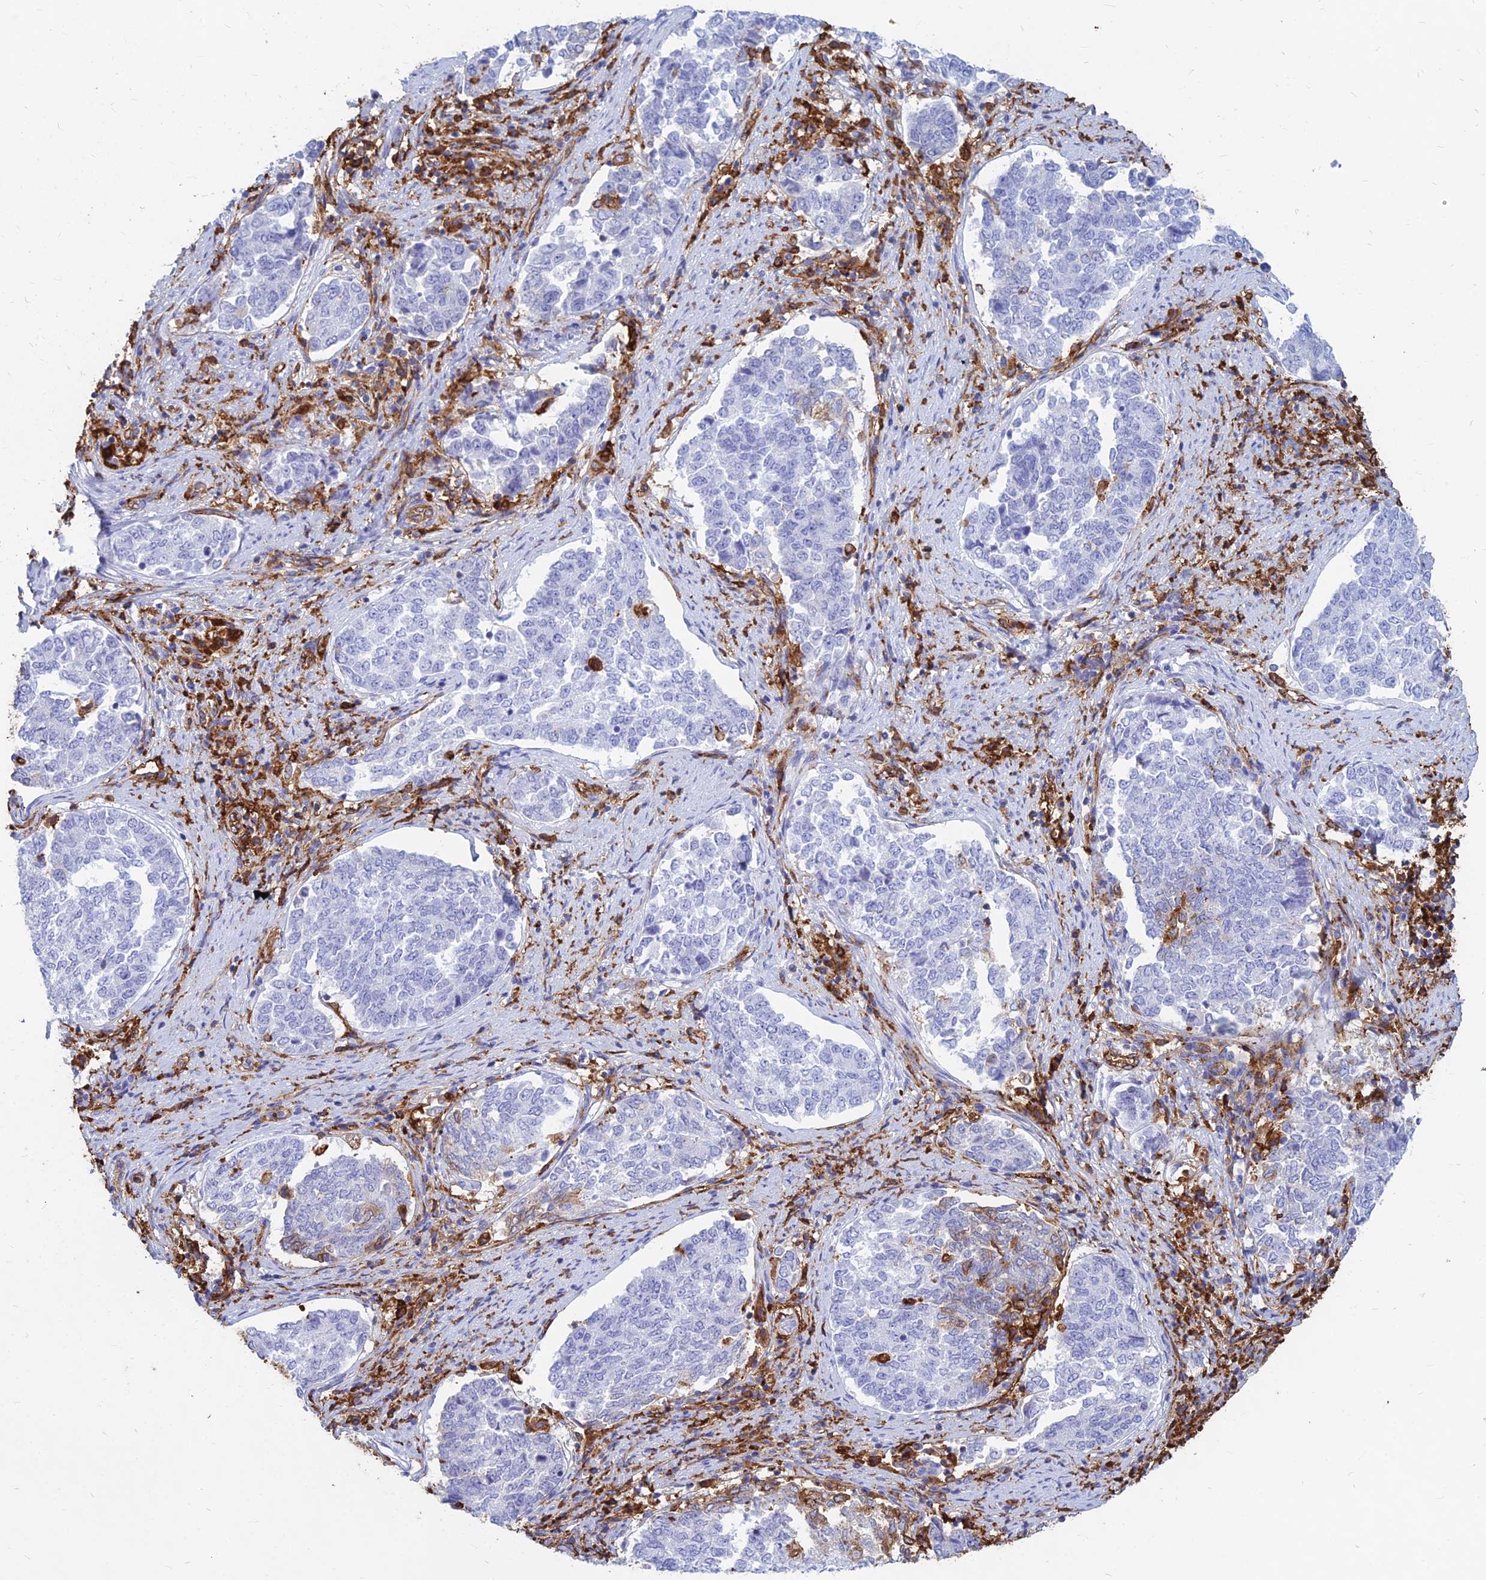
{"staining": {"intensity": "negative", "quantity": "none", "location": "none"}, "tissue": "endometrial cancer", "cell_type": "Tumor cells", "image_type": "cancer", "snomed": [{"axis": "morphology", "description": "Adenocarcinoma, NOS"}, {"axis": "topography", "description": "Endometrium"}], "caption": "Immunohistochemical staining of human endometrial cancer reveals no significant expression in tumor cells.", "gene": "HLA-DRB1", "patient": {"sex": "female", "age": 80}}